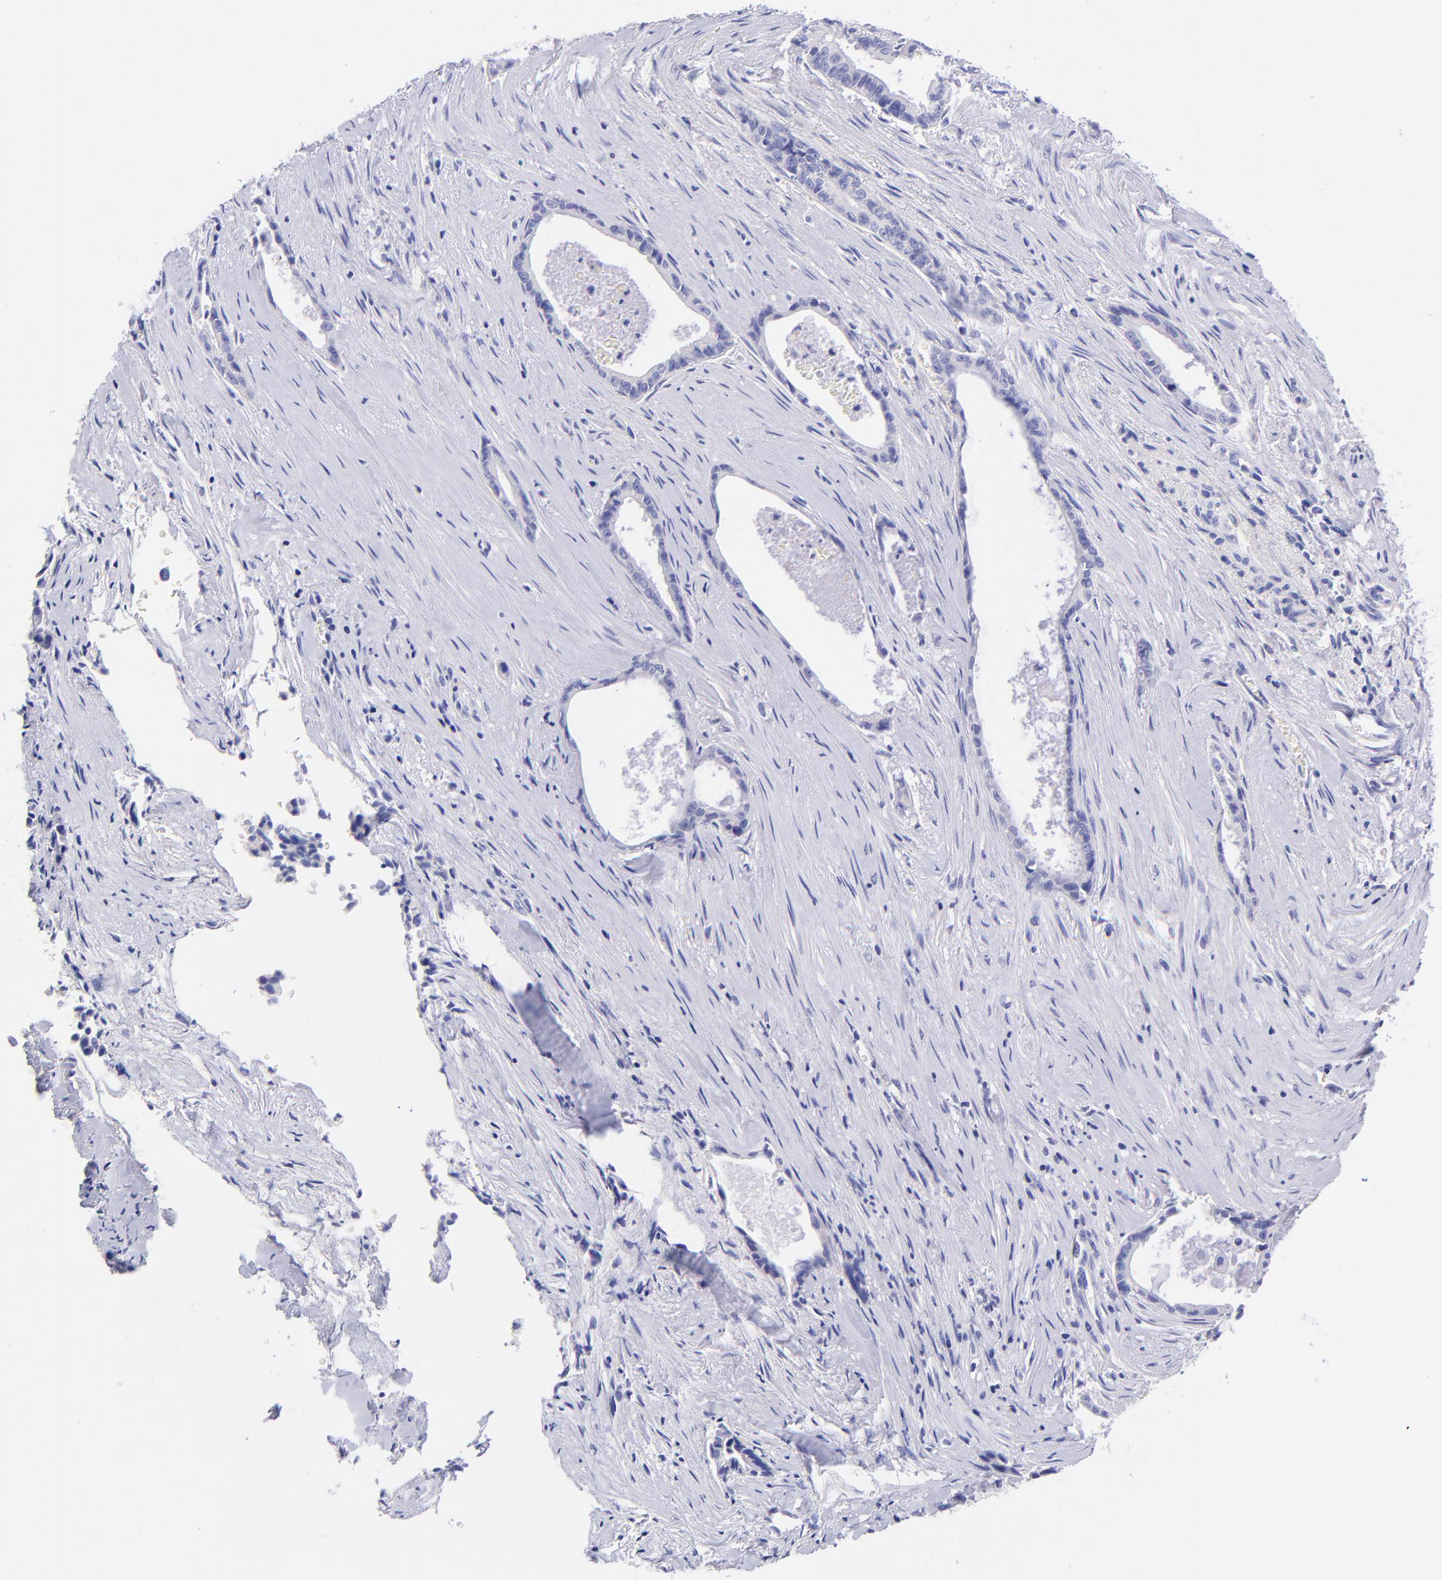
{"staining": {"intensity": "negative", "quantity": "none", "location": "none"}, "tissue": "liver cancer", "cell_type": "Tumor cells", "image_type": "cancer", "snomed": [{"axis": "morphology", "description": "Cholangiocarcinoma"}, {"axis": "topography", "description": "Liver"}], "caption": "Liver cancer was stained to show a protein in brown. There is no significant expression in tumor cells.", "gene": "RAB3B", "patient": {"sex": "female", "age": 55}}